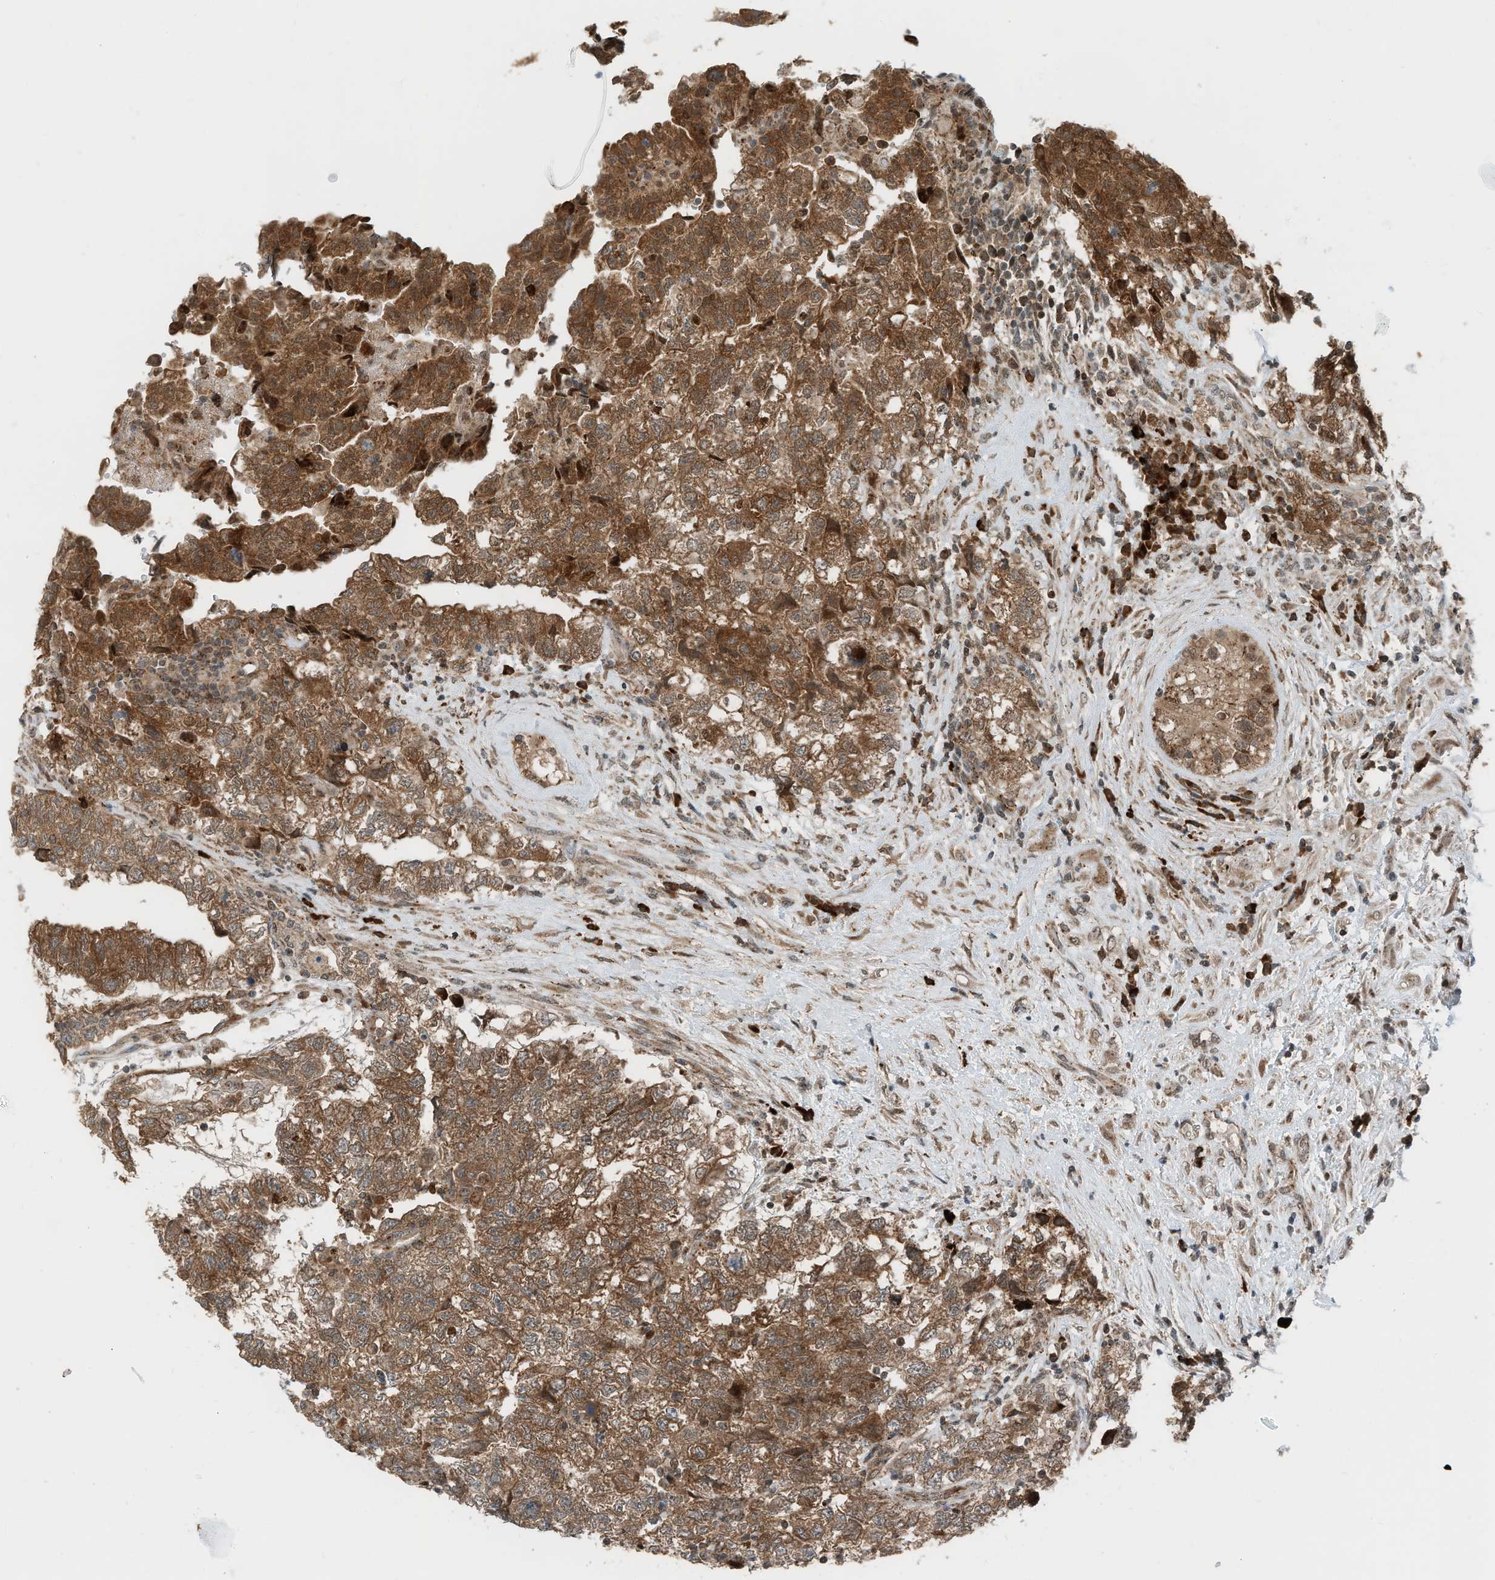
{"staining": {"intensity": "strong", "quantity": ">75%", "location": "cytoplasmic/membranous"}, "tissue": "testis cancer", "cell_type": "Tumor cells", "image_type": "cancer", "snomed": [{"axis": "morphology", "description": "Carcinoma, Embryonal, NOS"}, {"axis": "topography", "description": "Testis"}], "caption": "DAB immunohistochemical staining of testis cancer (embryonal carcinoma) displays strong cytoplasmic/membranous protein staining in approximately >75% of tumor cells. (brown staining indicates protein expression, while blue staining denotes nuclei).", "gene": "RMND1", "patient": {"sex": "male", "age": 36}}